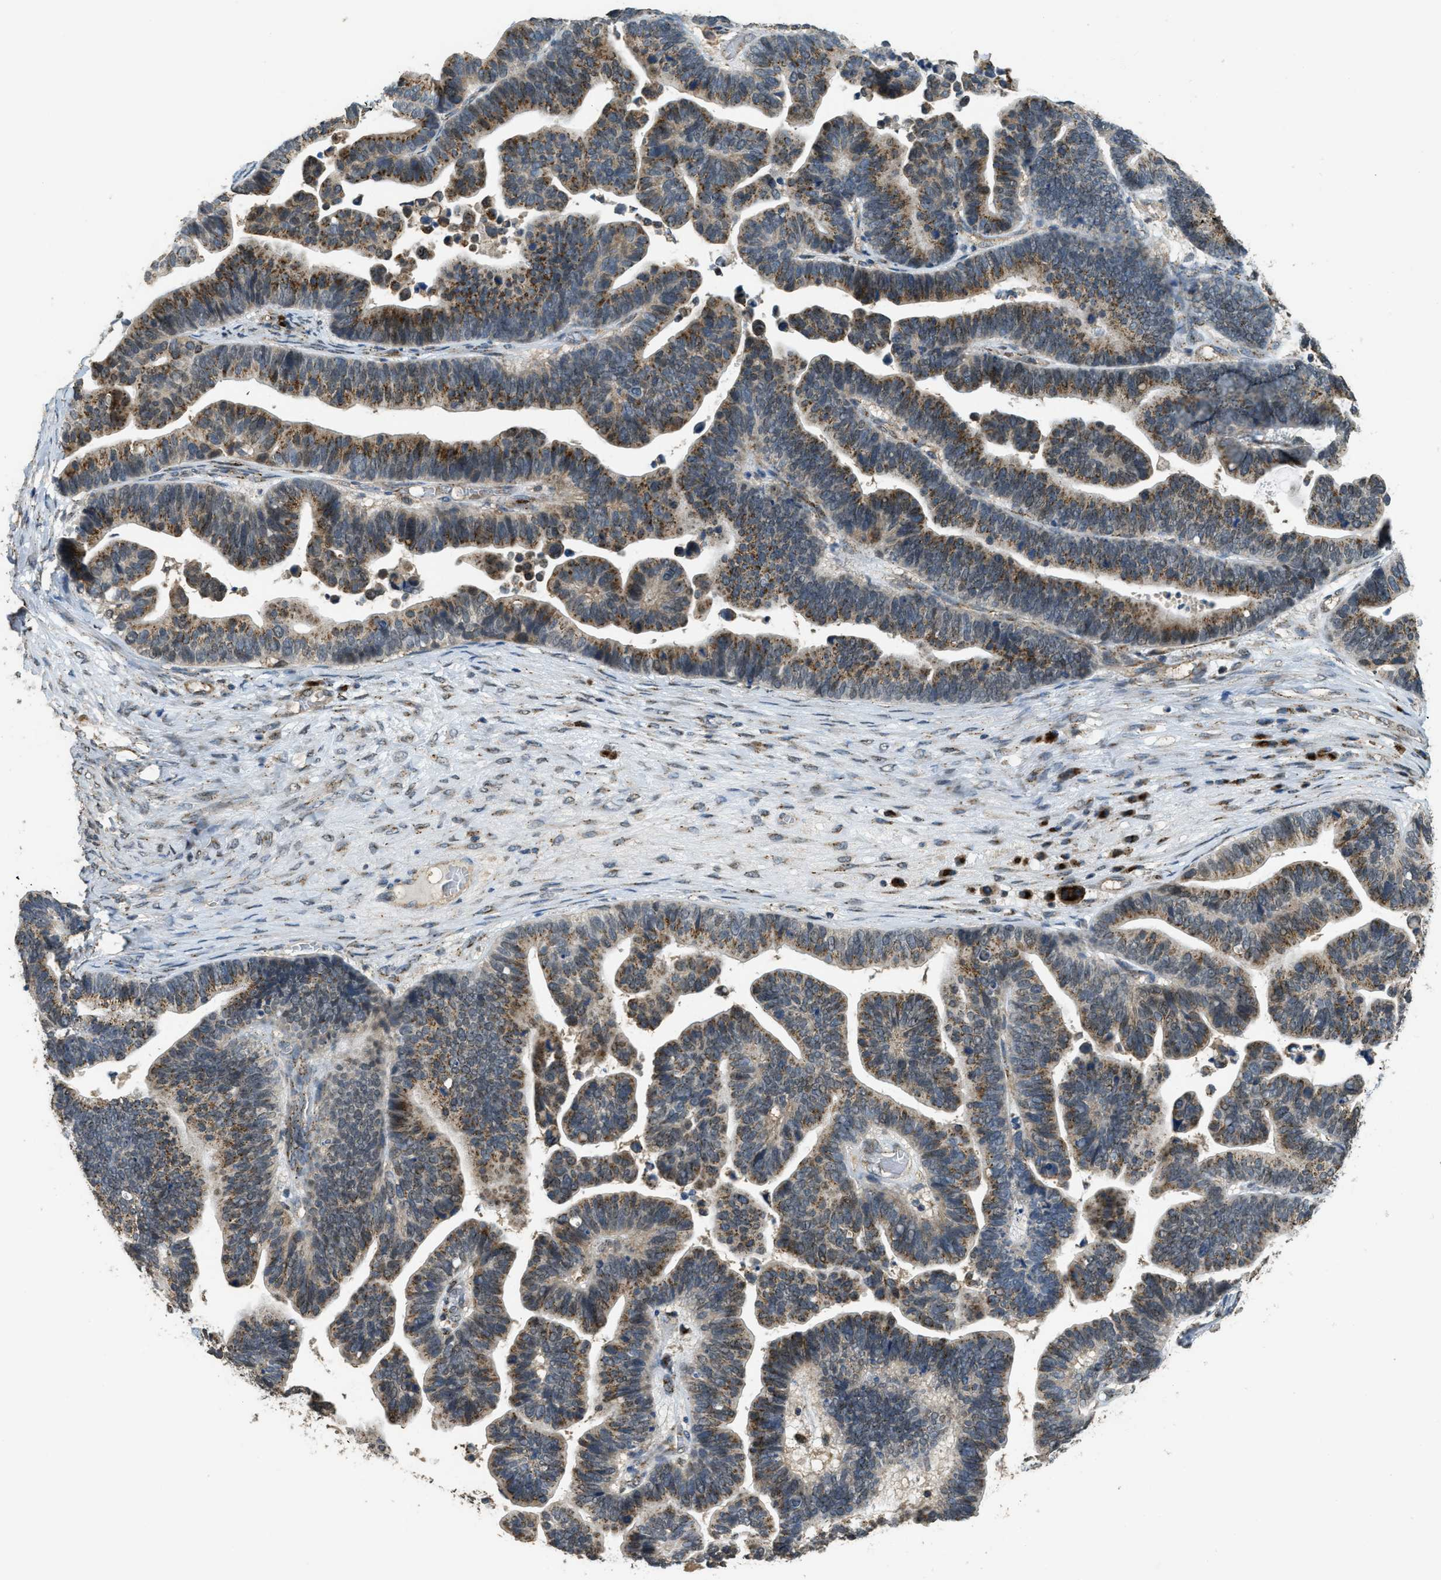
{"staining": {"intensity": "strong", "quantity": ">75%", "location": "cytoplasmic/membranous"}, "tissue": "ovarian cancer", "cell_type": "Tumor cells", "image_type": "cancer", "snomed": [{"axis": "morphology", "description": "Cystadenocarcinoma, serous, NOS"}, {"axis": "topography", "description": "Ovary"}], "caption": "There is high levels of strong cytoplasmic/membranous positivity in tumor cells of ovarian cancer (serous cystadenocarcinoma), as demonstrated by immunohistochemical staining (brown color).", "gene": "IPO7", "patient": {"sex": "female", "age": 56}}